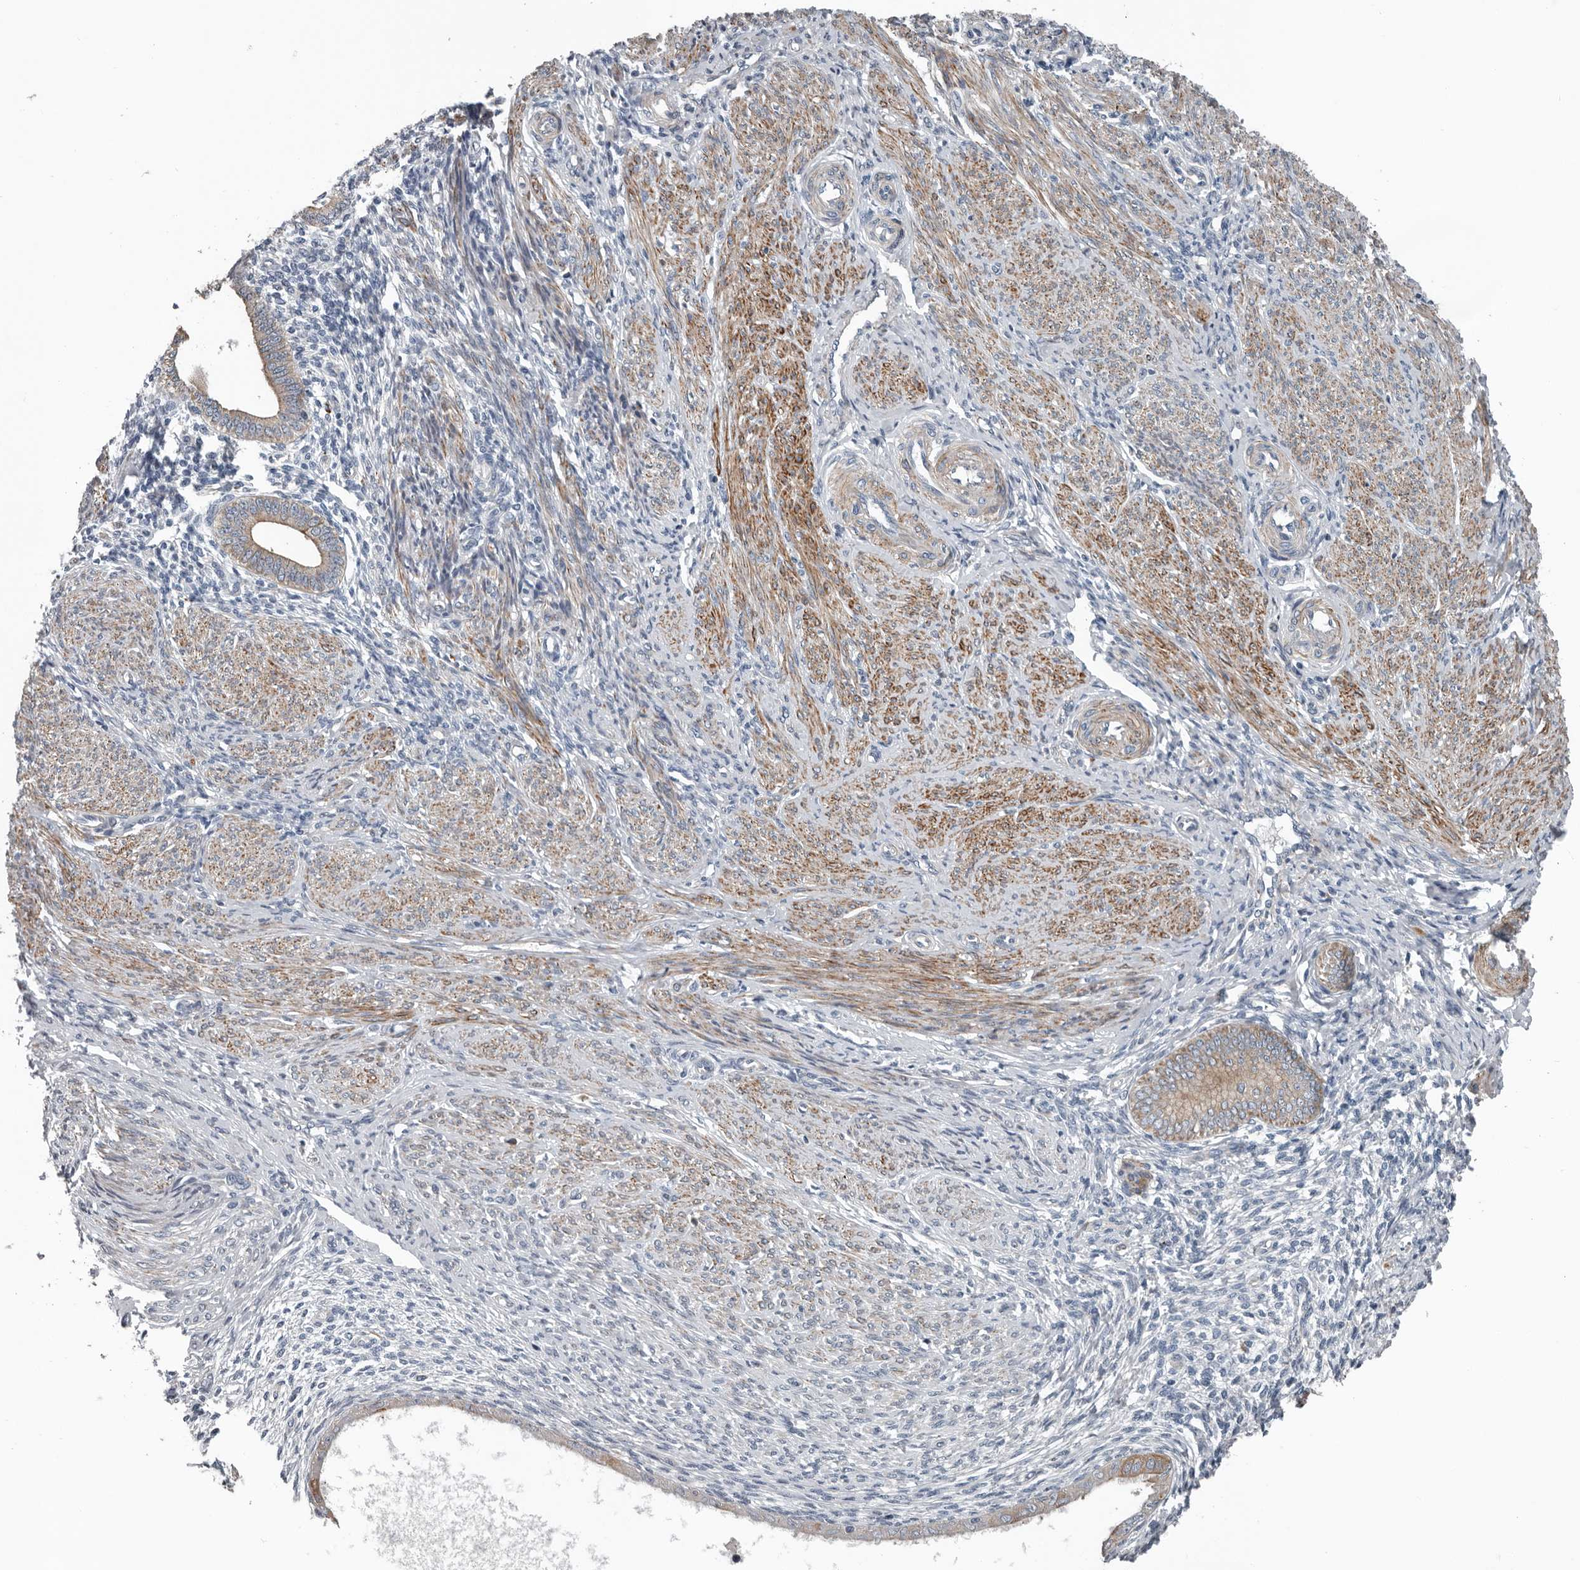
{"staining": {"intensity": "negative", "quantity": "none", "location": "none"}, "tissue": "endometrium", "cell_type": "Cells in endometrial stroma", "image_type": "normal", "snomed": [{"axis": "morphology", "description": "Normal tissue, NOS"}, {"axis": "topography", "description": "Endometrium"}], "caption": "The photomicrograph displays no significant staining in cells in endometrial stroma of endometrium.", "gene": "DPY19L4", "patient": {"sex": "female", "age": 42}}